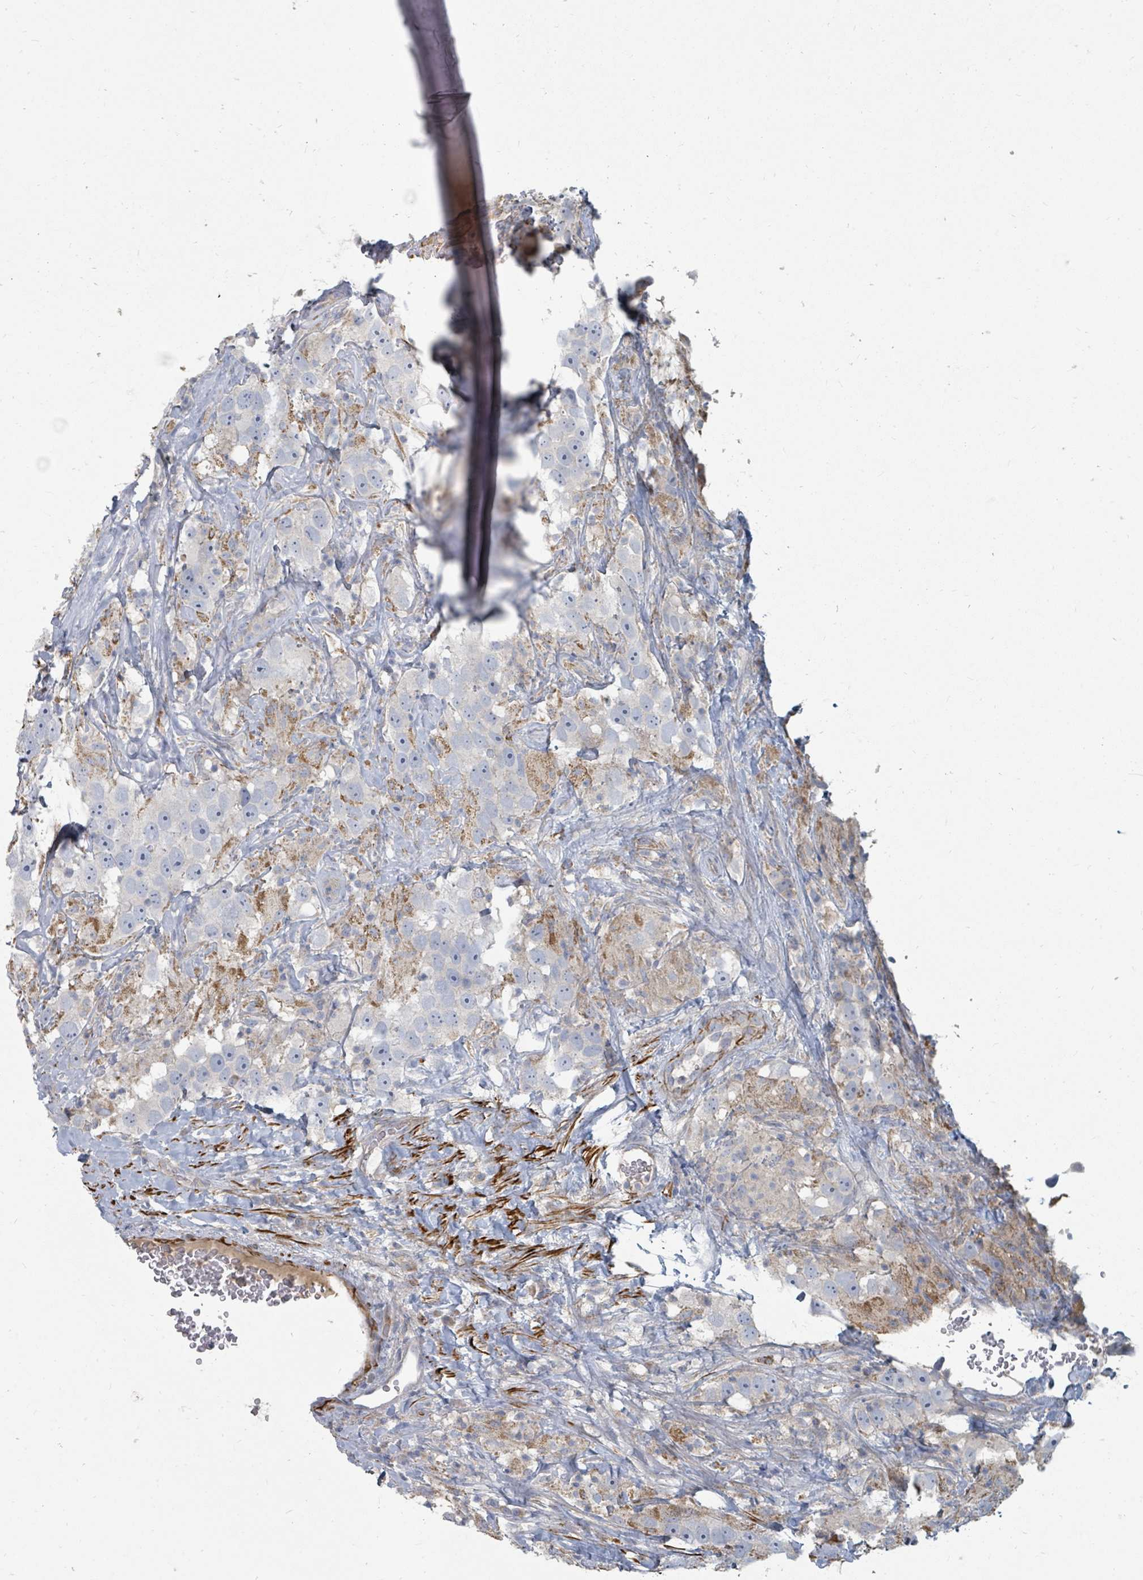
{"staining": {"intensity": "negative", "quantity": "none", "location": "none"}, "tissue": "testis cancer", "cell_type": "Tumor cells", "image_type": "cancer", "snomed": [{"axis": "morphology", "description": "Seminoma, NOS"}, {"axis": "topography", "description": "Testis"}], "caption": "IHC photomicrograph of neoplastic tissue: testis cancer (seminoma) stained with DAB (3,3'-diaminobenzidine) reveals no significant protein positivity in tumor cells.", "gene": "ARGFX", "patient": {"sex": "male", "age": 49}}